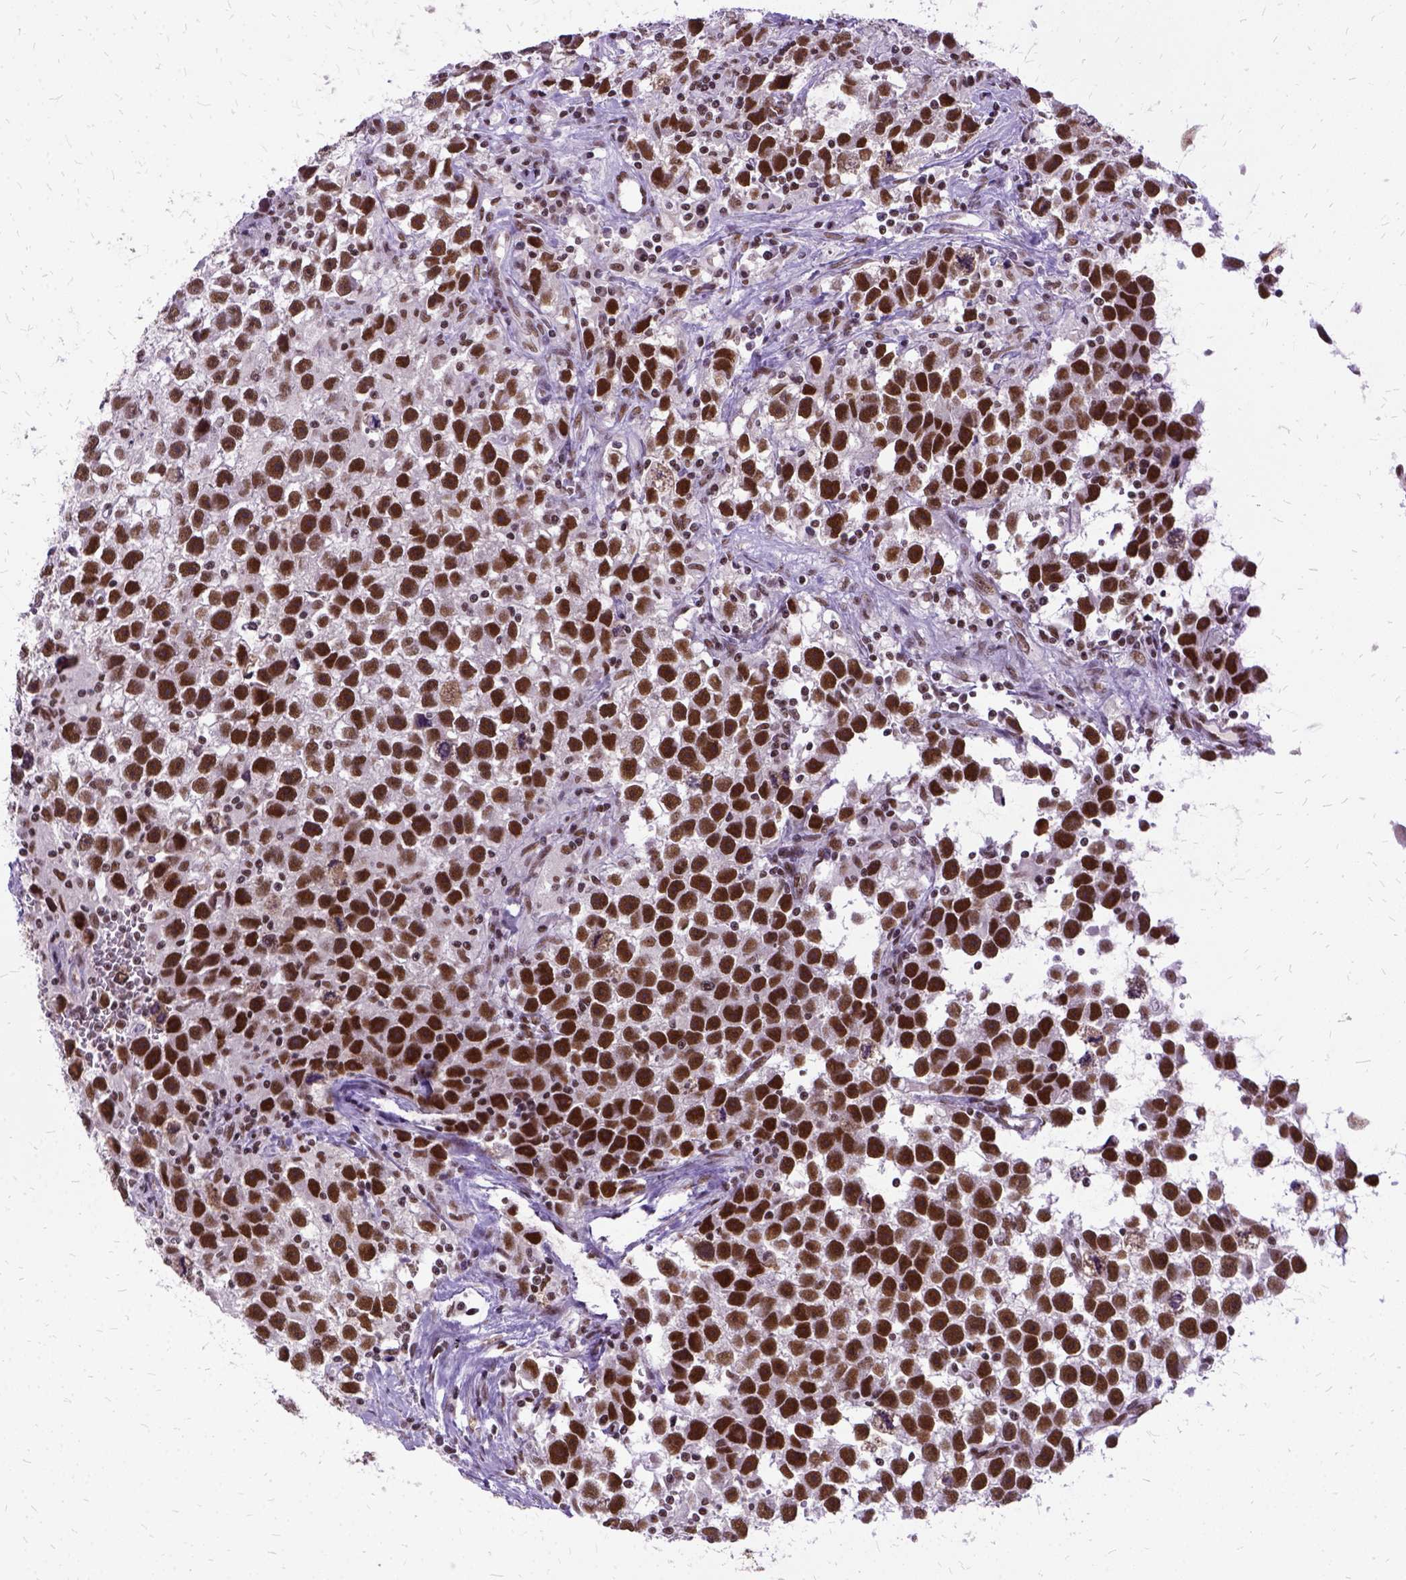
{"staining": {"intensity": "strong", "quantity": ">75%", "location": "nuclear"}, "tissue": "testis cancer", "cell_type": "Tumor cells", "image_type": "cancer", "snomed": [{"axis": "morphology", "description": "Seminoma, NOS"}, {"axis": "topography", "description": "Testis"}], "caption": "An IHC image of neoplastic tissue is shown. Protein staining in brown highlights strong nuclear positivity in seminoma (testis) within tumor cells.", "gene": "SETD1A", "patient": {"sex": "male", "age": 43}}